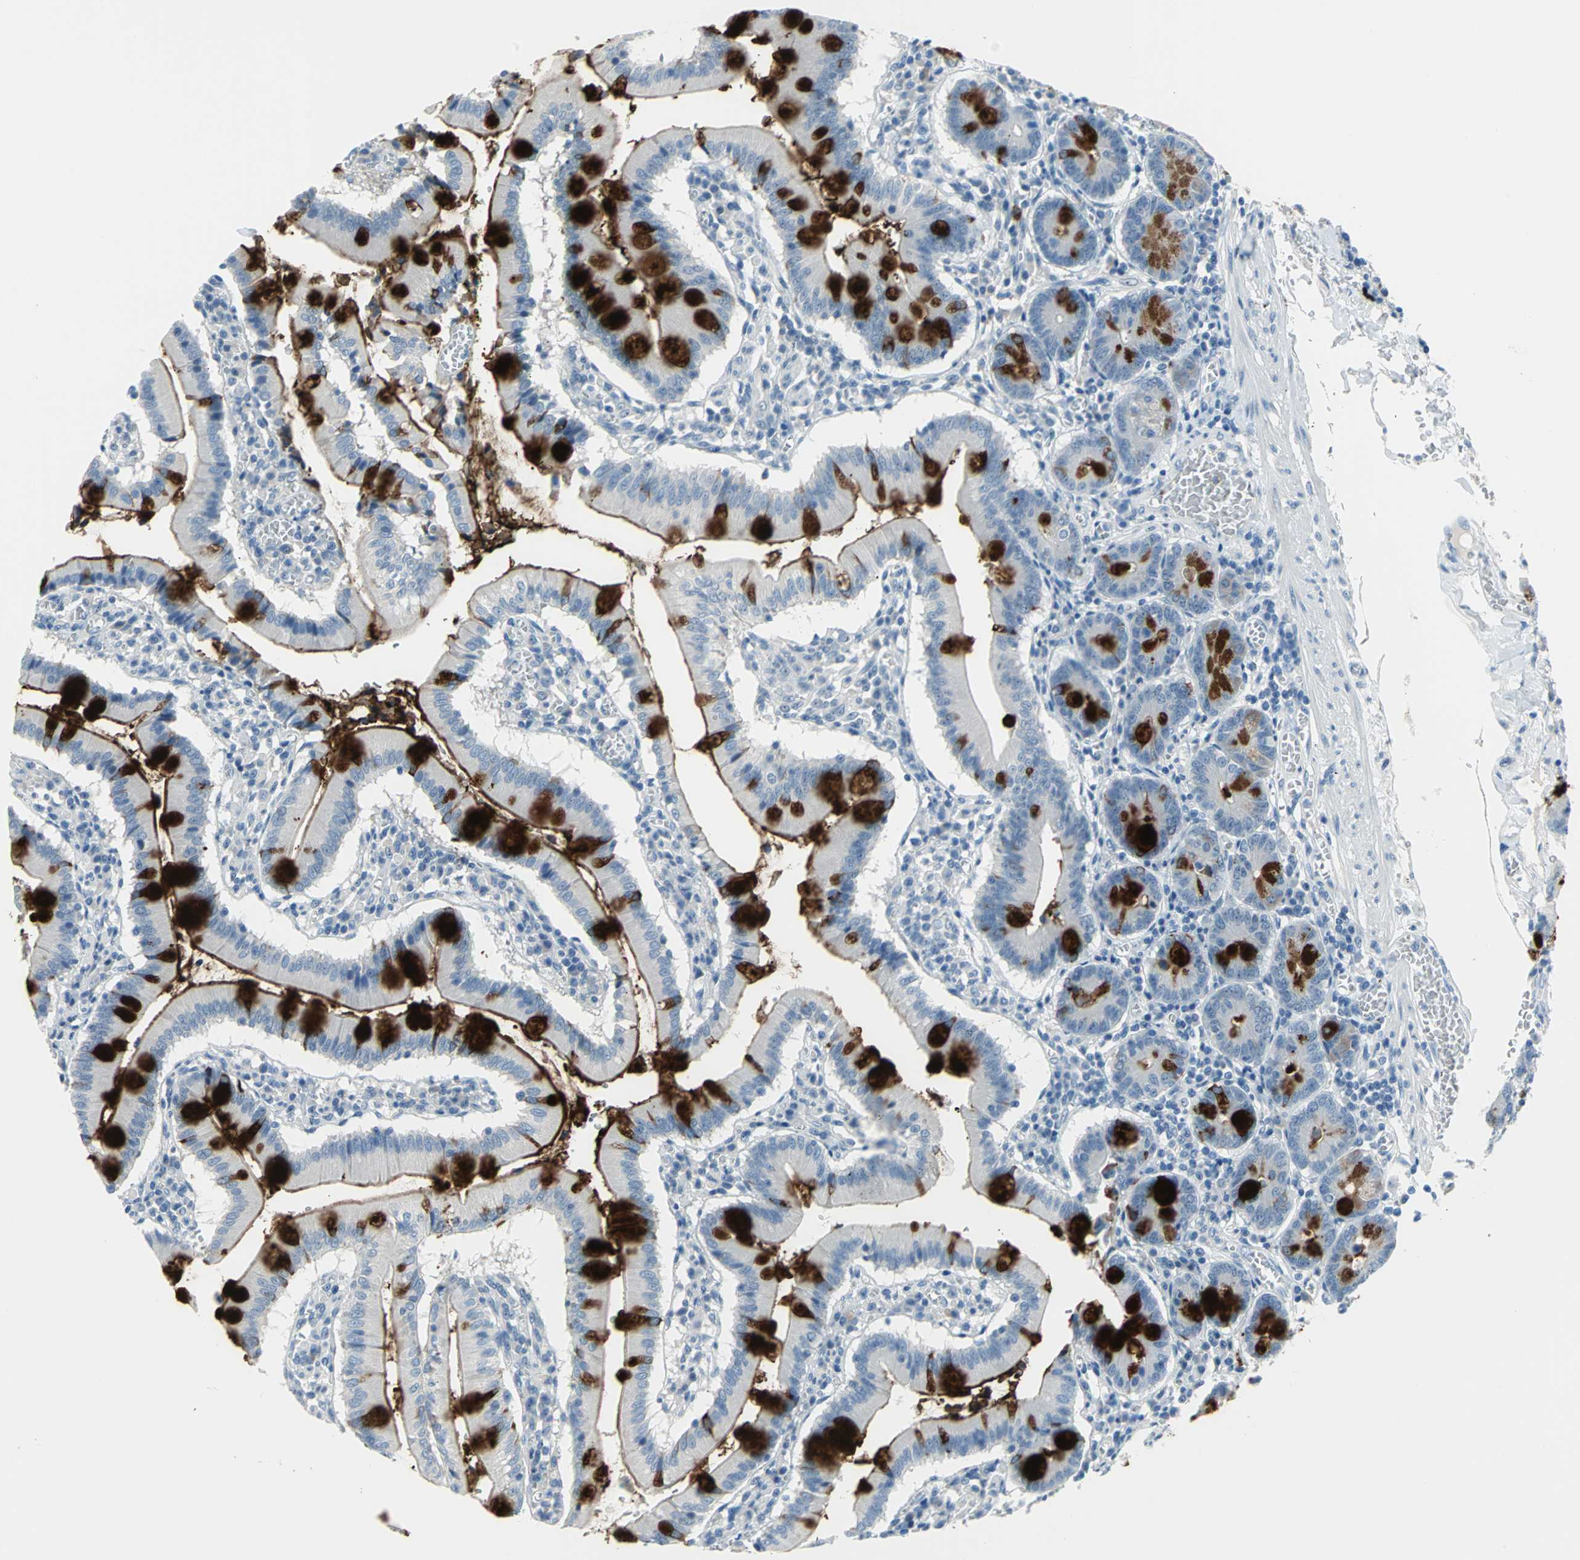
{"staining": {"intensity": "strong", "quantity": ">75%", "location": "cytoplasmic/membranous"}, "tissue": "small intestine", "cell_type": "Glandular cells", "image_type": "normal", "snomed": [{"axis": "morphology", "description": "Normal tissue, NOS"}, {"axis": "topography", "description": "Small intestine"}], "caption": "Immunohistochemical staining of unremarkable small intestine reveals >75% levels of strong cytoplasmic/membranous protein expression in approximately >75% of glandular cells.", "gene": "MUC4", "patient": {"sex": "male", "age": 71}}